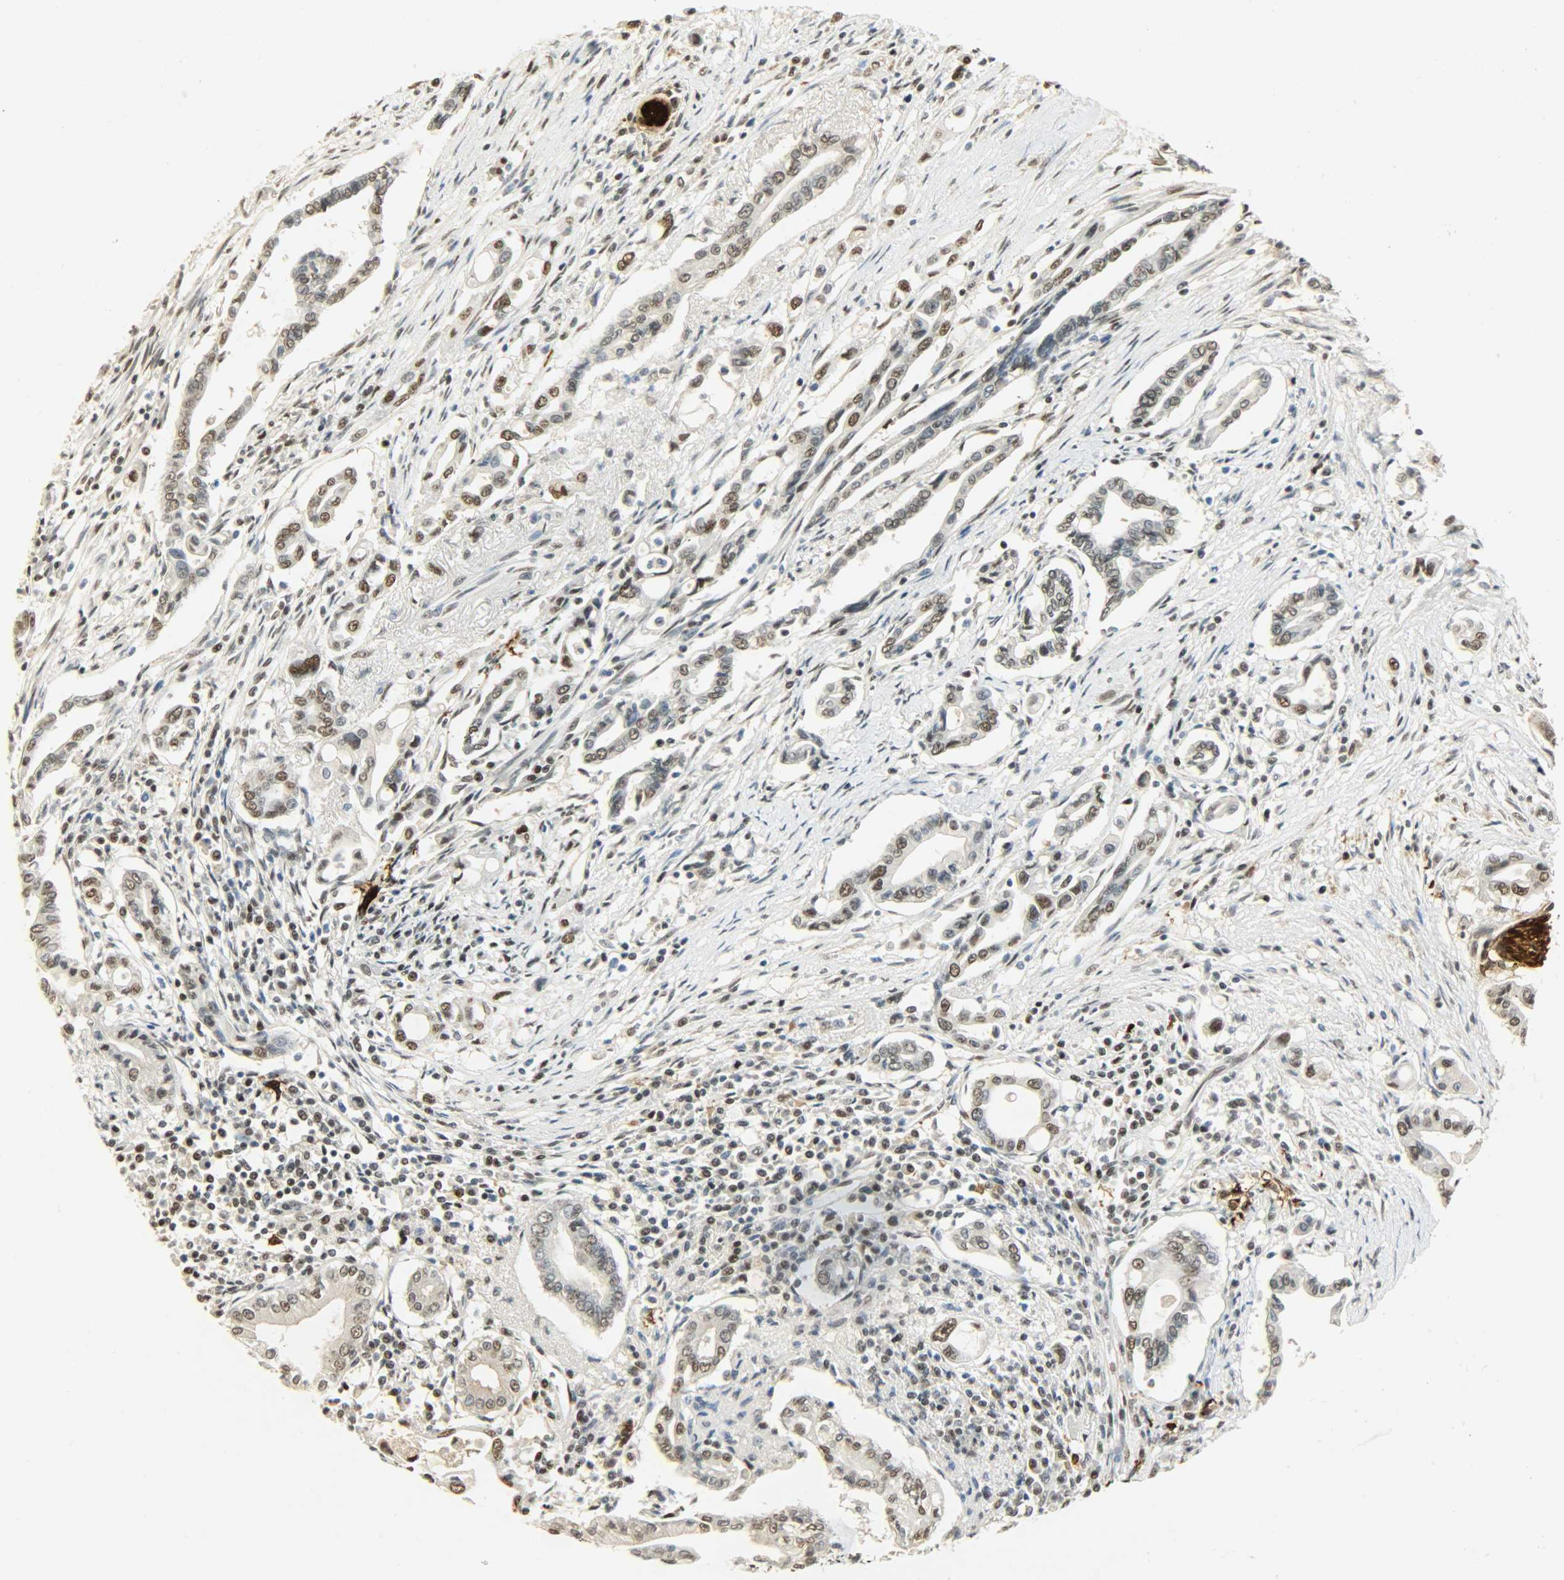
{"staining": {"intensity": "moderate", "quantity": ">75%", "location": "nuclear"}, "tissue": "pancreatic cancer", "cell_type": "Tumor cells", "image_type": "cancer", "snomed": [{"axis": "morphology", "description": "Adenocarcinoma, NOS"}, {"axis": "topography", "description": "Pancreas"}], "caption": "A histopathology image of human adenocarcinoma (pancreatic) stained for a protein reveals moderate nuclear brown staining in tumor cells. Using DAB (brown) and hematoxylin (blue) stains, captured at high magnification using brightfield microscopy.", "gene": "NGFR", "patient": {"sex": "female", "age": 57}}